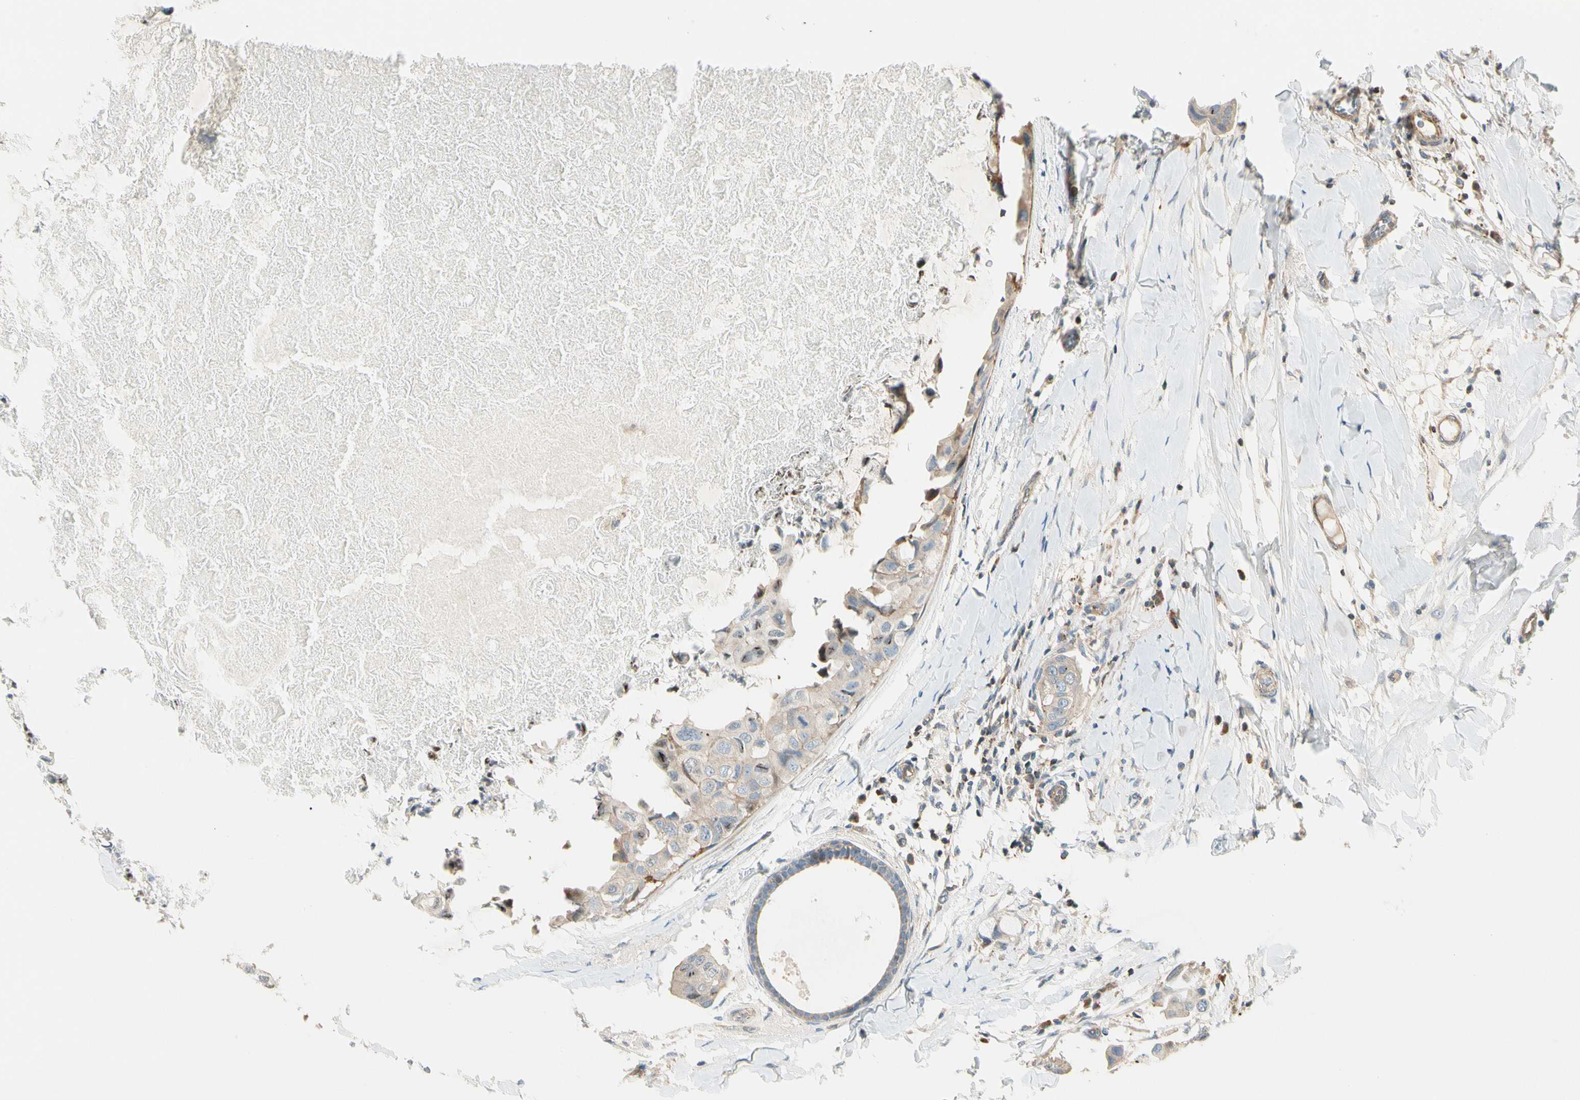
{"staining": {"intensity": "weak", "quantity": ">75%", "location": "cytoplasmic/membranous"}, "tissue": "breast cancer", "cell_type": "Tumor cells", "image_type": "cancer", "snomed": [{"axis": "morphology", "description": "Duct carcinoma"}, {"axis": "topography", "description": "Breast"}], "caption": "An immunohistochemistry (IHC) photomicrograph of neoplastic tissue is shown. Protein staining in brown labels weak cytoplasmic/membranous positivity in breast invasive ductal carcinoma within tumor cells.", "gene": "CDH6", "patient": {"sex": "female", "age": 40}}